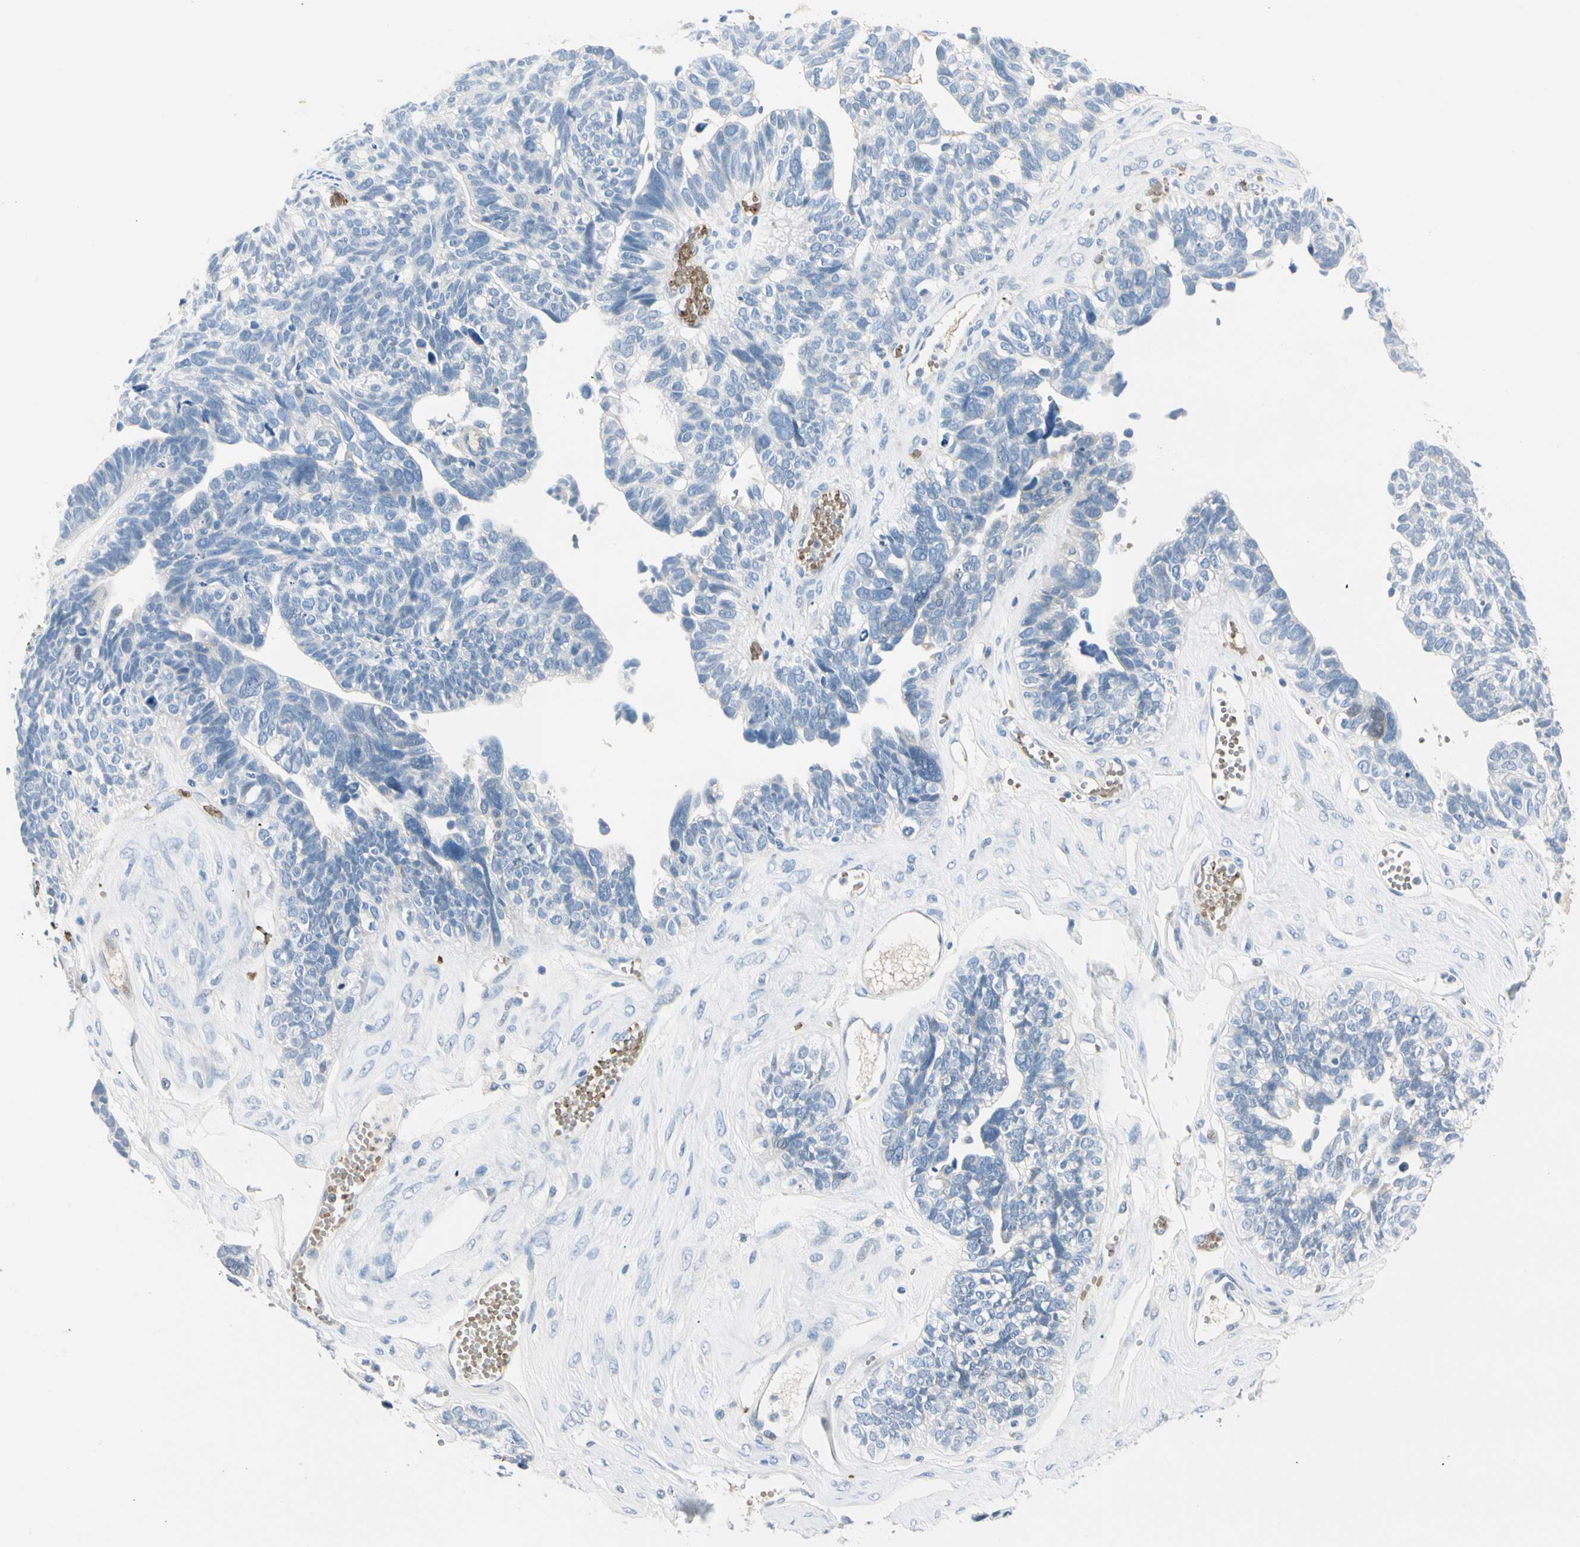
{"staining": {"intensity": "negative", "quantity": "none", "location": "none"}, "tissue": "ovarian cancer", "cell_type": "Tumor cells", "image_type": "cancer", "snomed": [{"axis": "morphology", "description": "Cystadenocarcinoma, serous, NOS"}, {"axis": "topography", "description": "Ovary"}], "caption": "High power microscopy micrograph of an IHC photomicrograph of ovarian cancer, revealing no significant expression in tumor cells.", "gene": "CA1", "patient": {"sex": "female", "age": 79}}